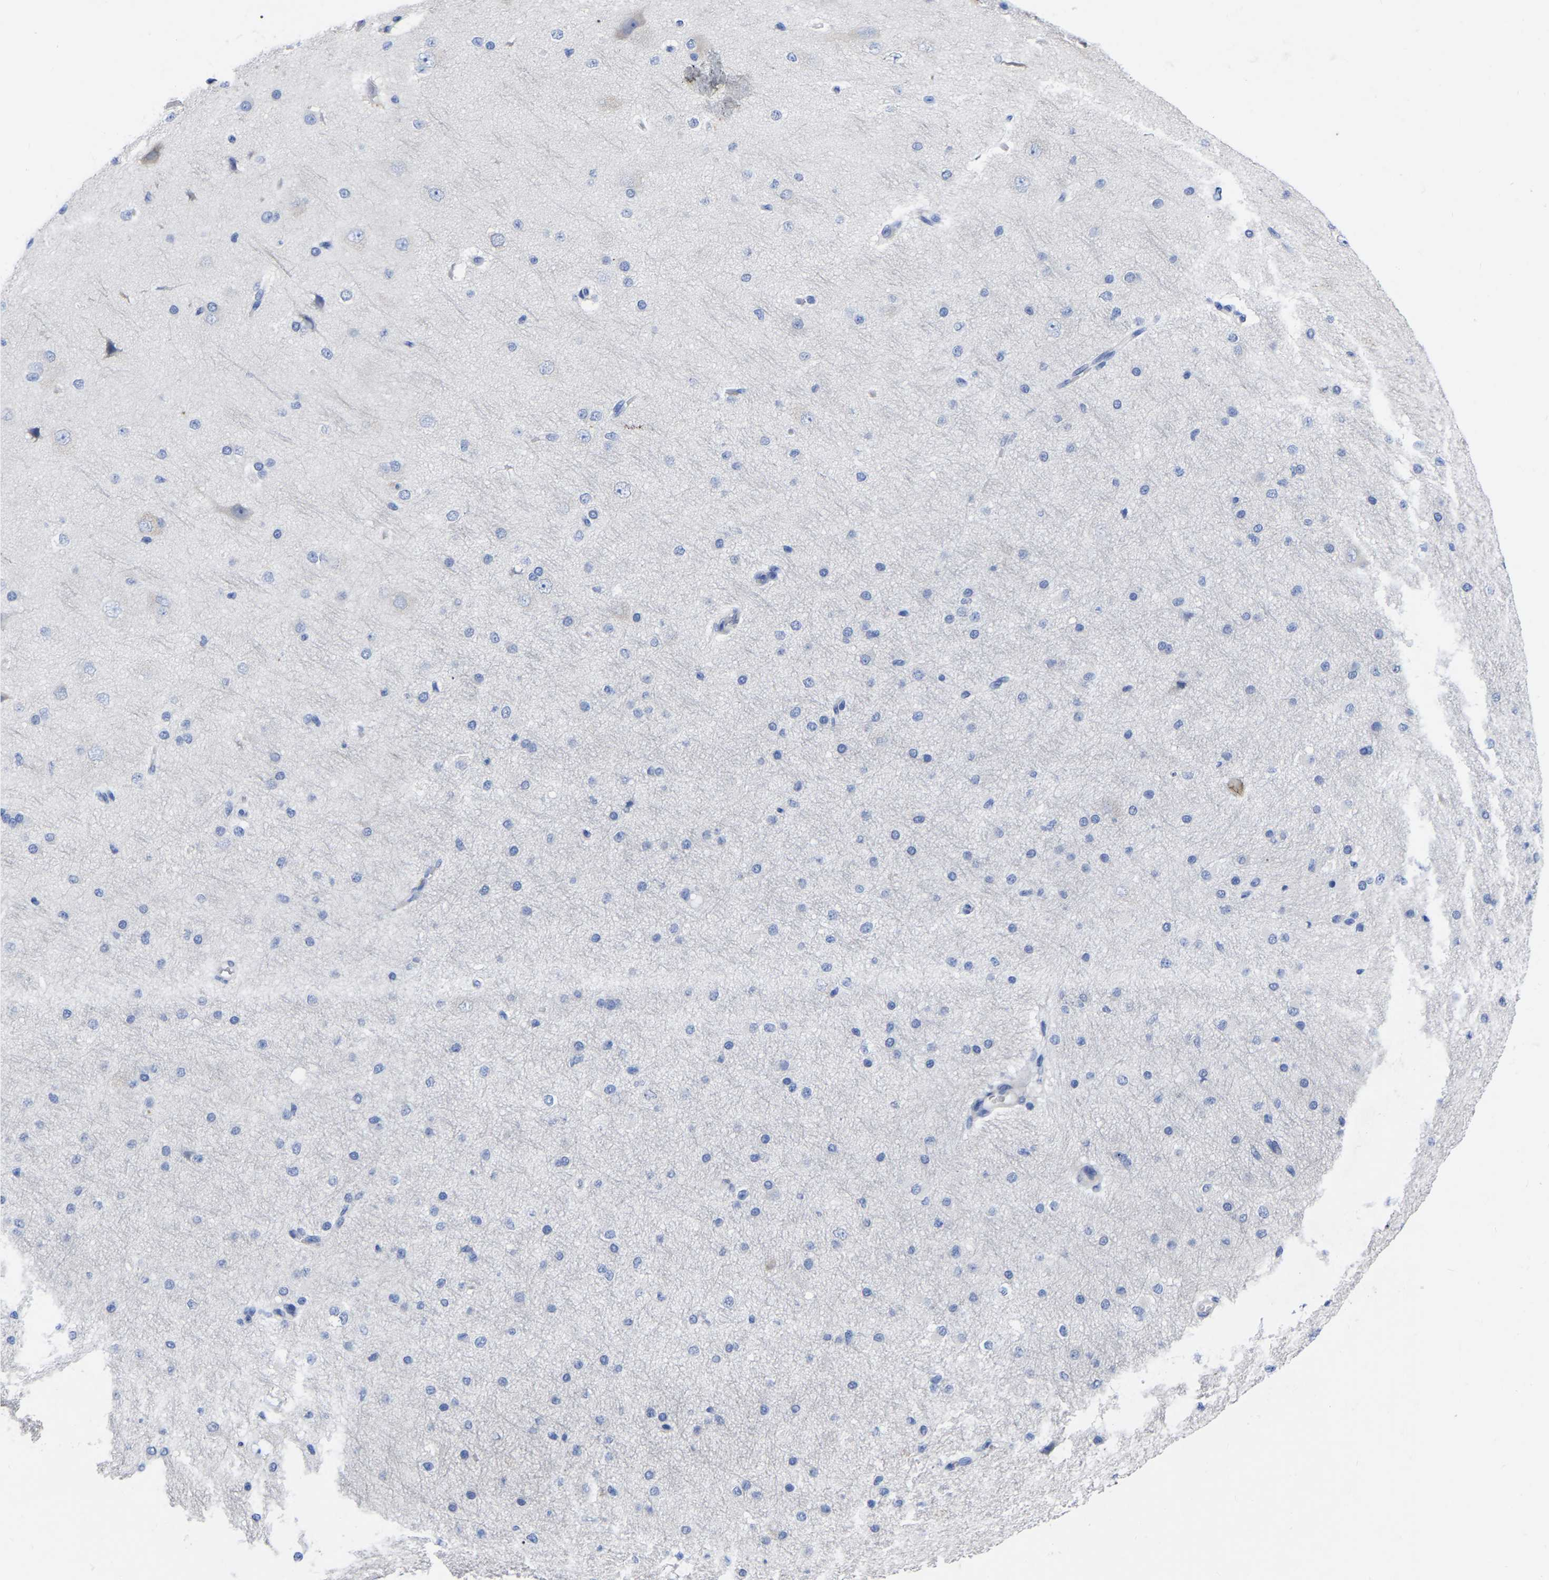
{"staining": {"intensity": "negative", "quantity": "none", "location": "none"}, "tissue": "cerebral cortex", "cell_type": "Endothelial cells", "image_type": "normal", "snomed": [{"axis": "morphology", "description": "Normal tissue, NOS"}, {"axis": "morphology", "description": "Developmental malformation"}, {"axis": "topography", "description": "Cerebral cortex"}], "caption": "Immunohistochemical staining of normal cerebral cortex displays no significant positivity in endothelial cells.", "gene": "PTPN7", "patient": {"sex": "female", "age": 30}}